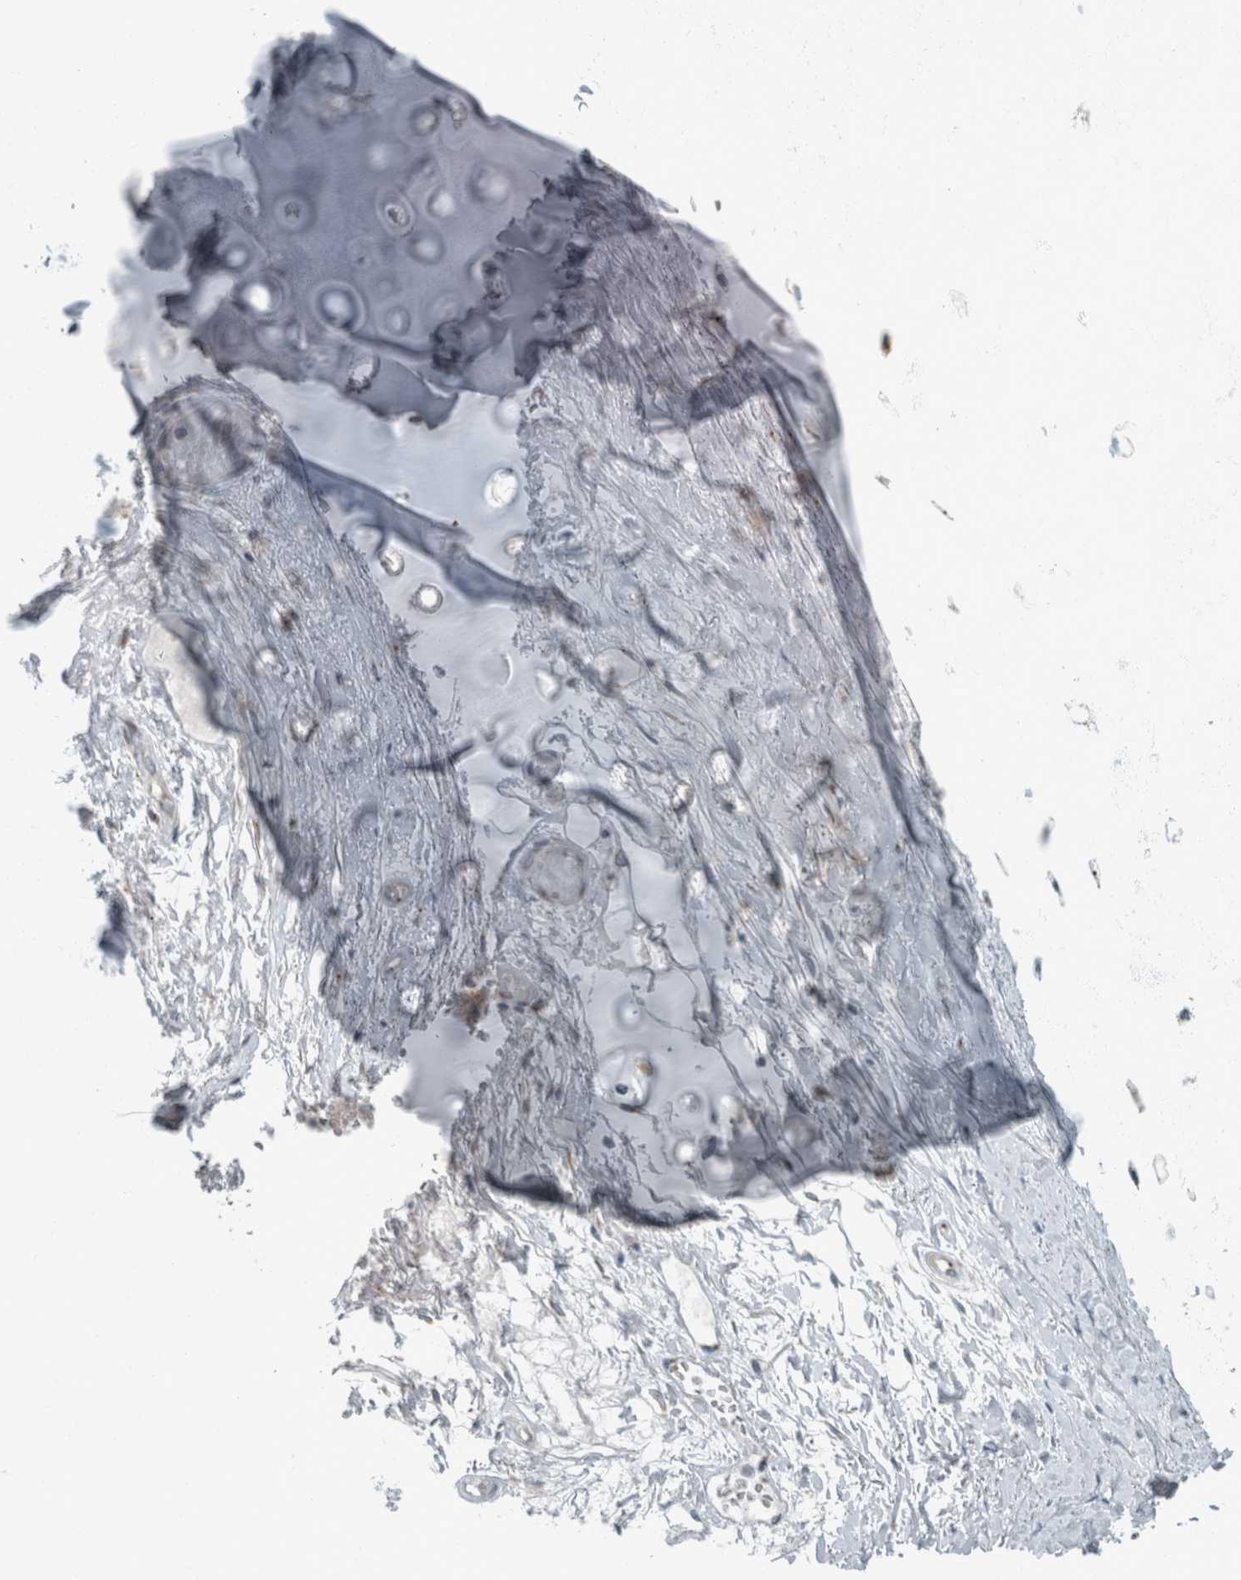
{"staining": {"intensity": "negative", "quantity": "none", "location": "none"}, "tissue": "adipose tissue", "cell_type": "Adipocytes", "image_type": "normal", "snomed": [{"axis": "morphology", "description": "Normal tissue, NOS"}, {"axis": "topography", "description": "Bronchus"}], "caption": "There is no significant positivity in adipocytes of adipose tissue. The staining is performed using DAB (3,3'-diaminobenzidine) brown chromogen with nuclei counter-stained in using hematoxylin.", "gene": "KIF1C", "patient": {"sex": "male", "age": 66}}